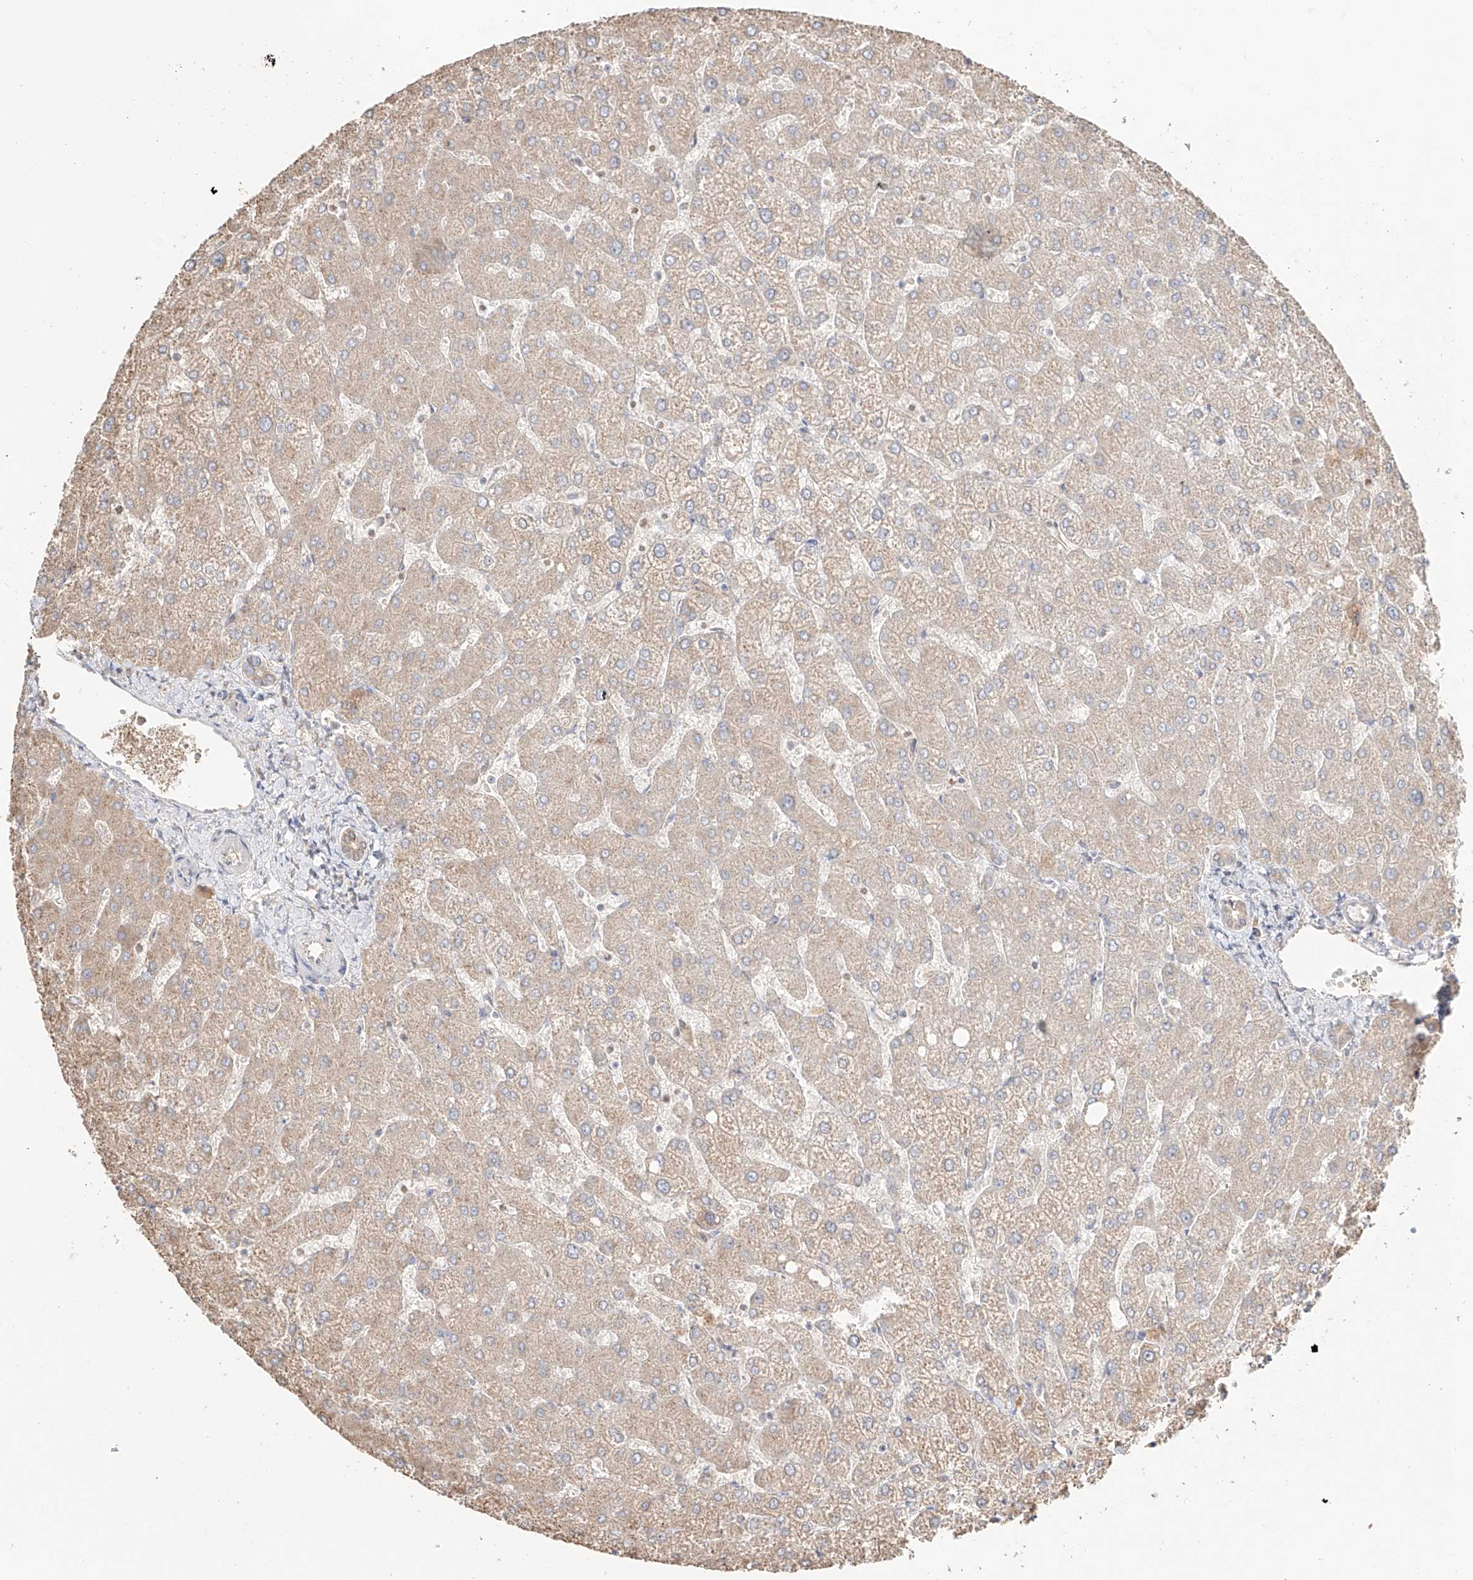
{"staining": {"intensity": "moderate", "quantity": ">75%", "location": "cytoplasmic/membranous"}, "tissue": "liver", "cell_type": "Cholangiocytes", "image_type": "normal", "snomed": [{"axis": "morphology", "description": "Normal tissue, NOS"}, {"axis": "topography", "description": "Liver"}], "caption": "Immunohistochemistry micrograph of benign human liver stained for a protein (brown), which reveals medium levels of moderate cytoplasmic/membranous positivity in approximately >75% of cholangiocytes.", "gene": "ERO1A", "patient": {"sex": "female", "age": 54}}